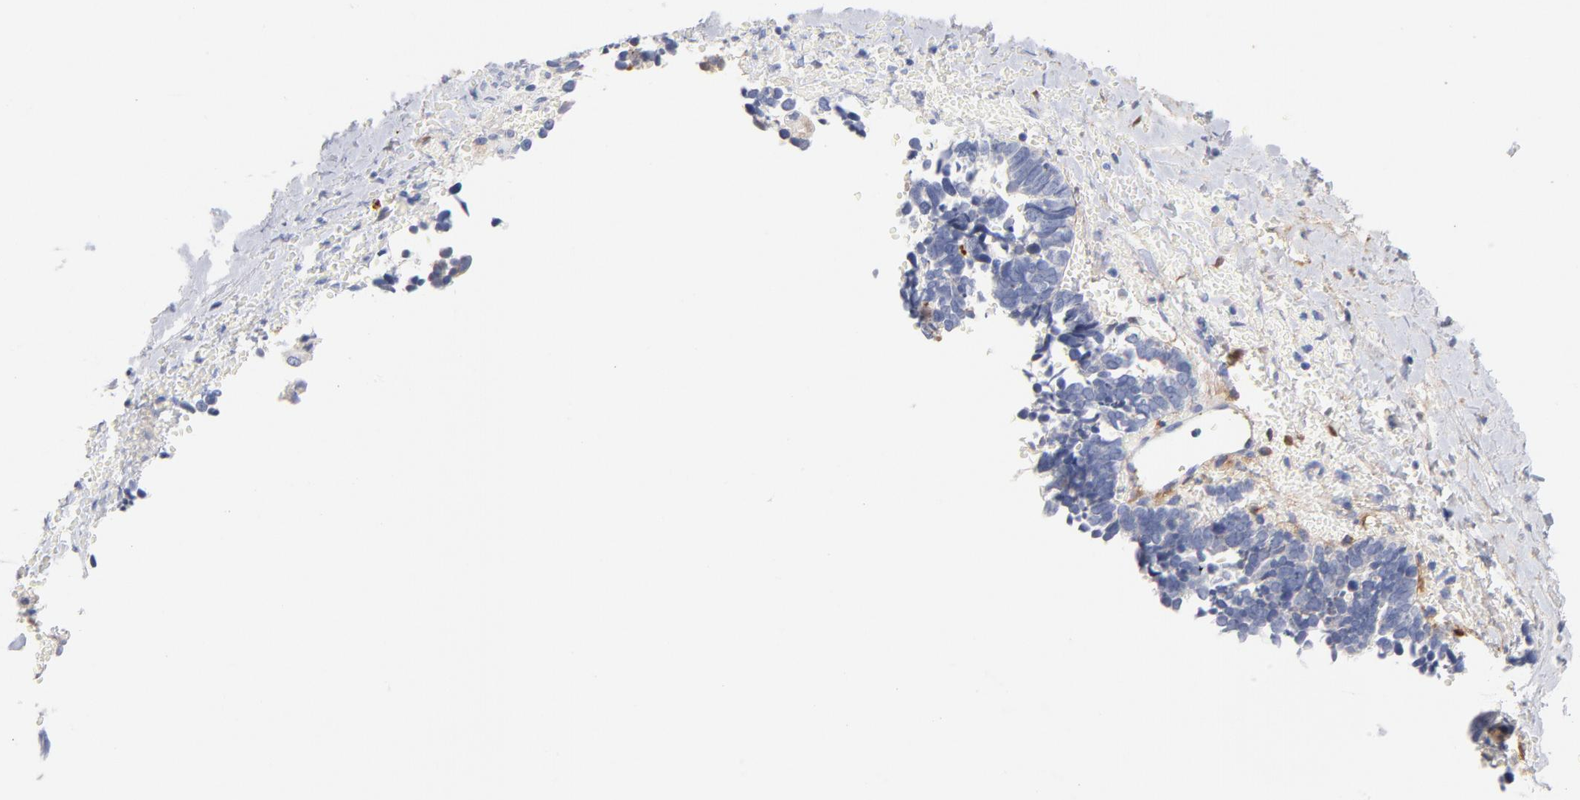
{"staining": {"intensity": "negative", "quantity": "none", "location": "none"}, "tissue": "ovarian cancer", "cell_type": "Tumor cells", "image_type": "cancer", "snomed": [{"axis": "morphology", "description": "Cystadenocarcinoma, serous, NOS"}, {"axis": "topography", "description": "Ovary"}], "caption": "Tumor cells show no significant protein positivity in ovarian cancer (serous cystadenocarcinoma). (DAB IHC visualized using brightfield microscopy, high magnification).", "gene": "PLAT", "patient": {"sex": "female", "age": 77}}